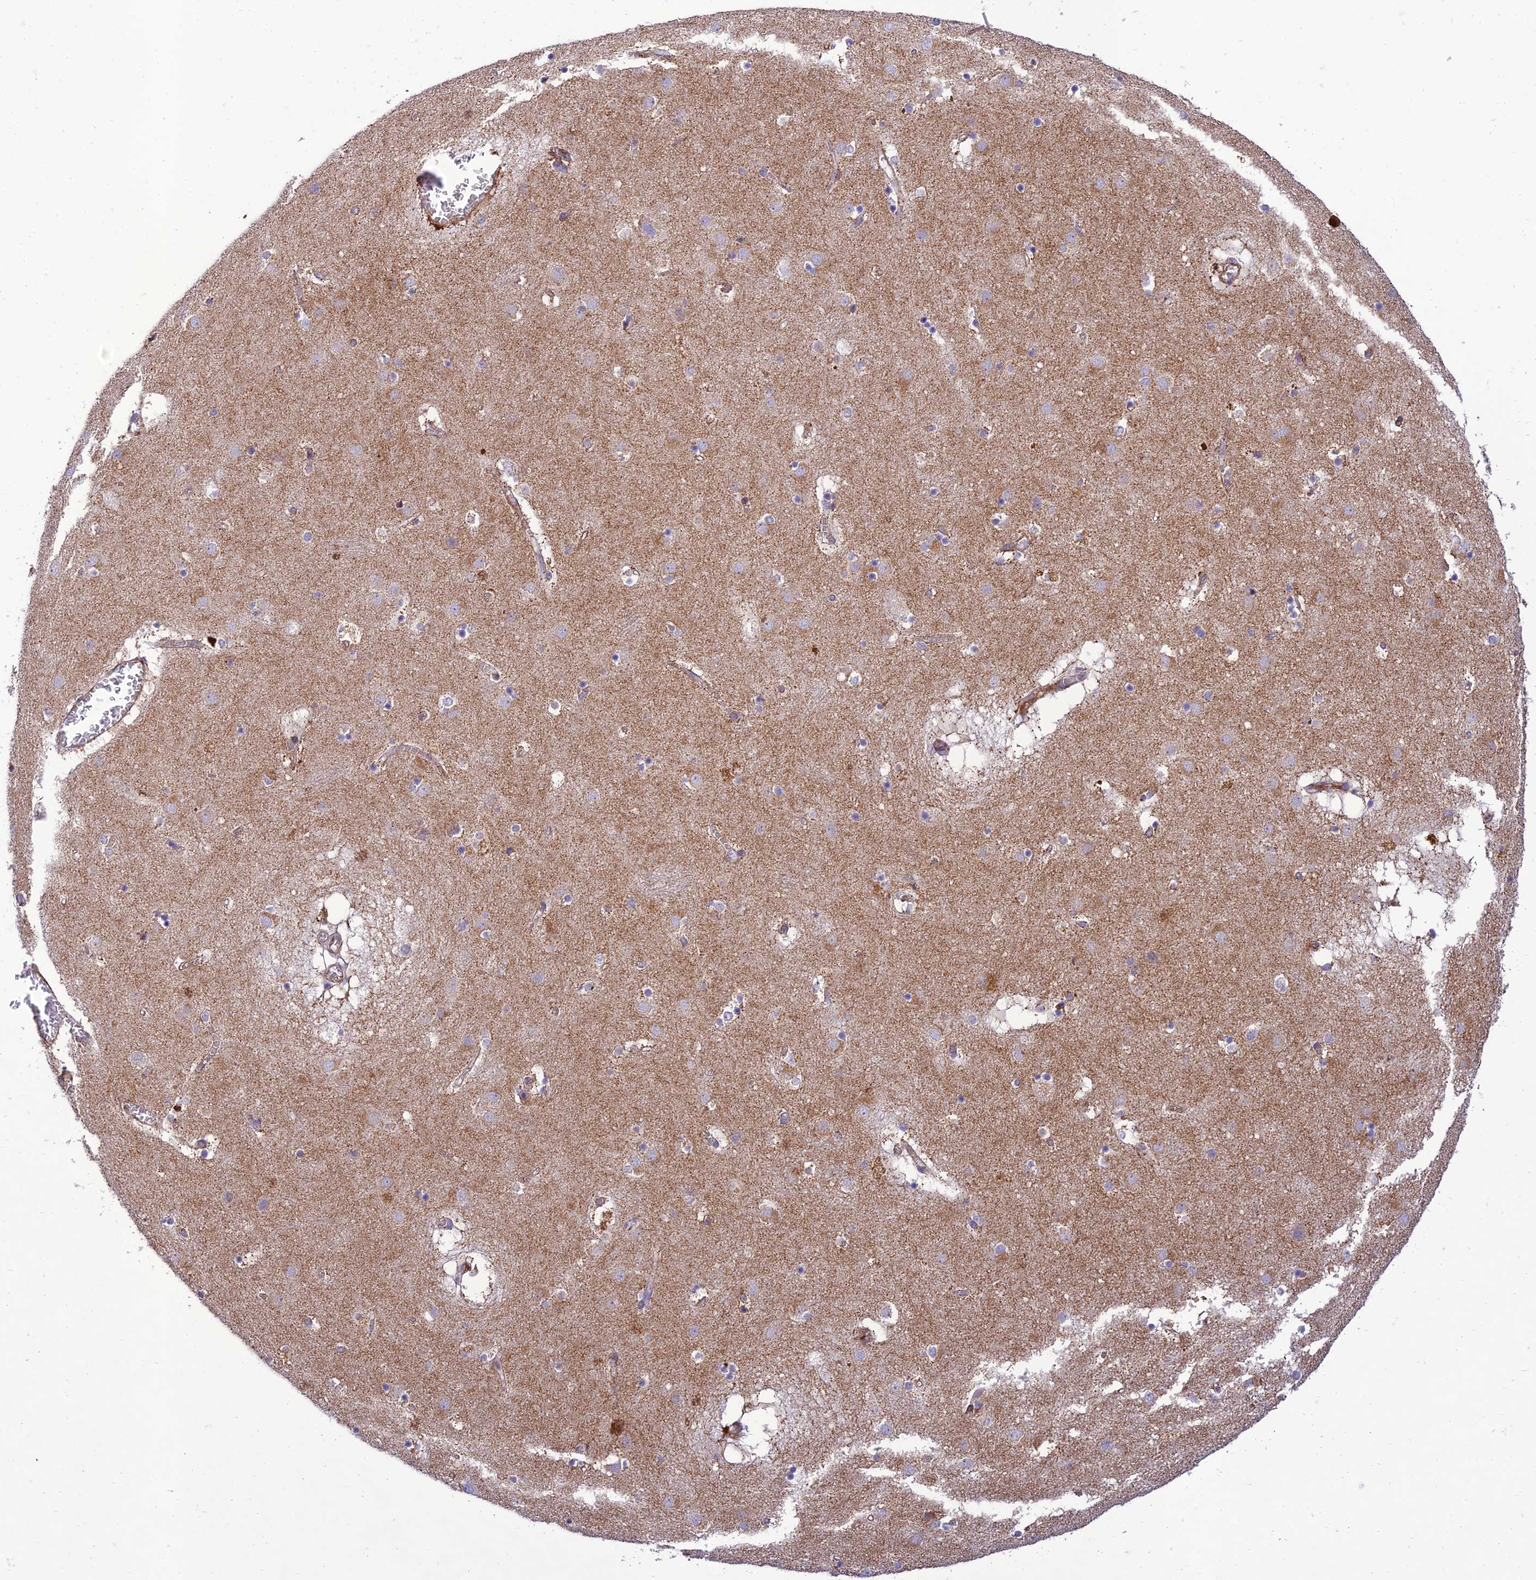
{"staining": {"intensity": "negative", "quantity": "none", "location": "none"}, "tissue": "caudate", "cell_type": "Glial cells", "image_type": "normal", "snomed": [{"axis": "morphology", "description": "Normal tissue, NOS"}, {"axis": "topography", "description": "Lateral ventricle wall"}], "caption": "A high-resolution micrograph shows immunohistochemistry (IHC) staining of benign caudate, which shows no significant staining in glial cells.", "gene": "SEL1L3", "patient": {"sex": "male", "age": 70}}